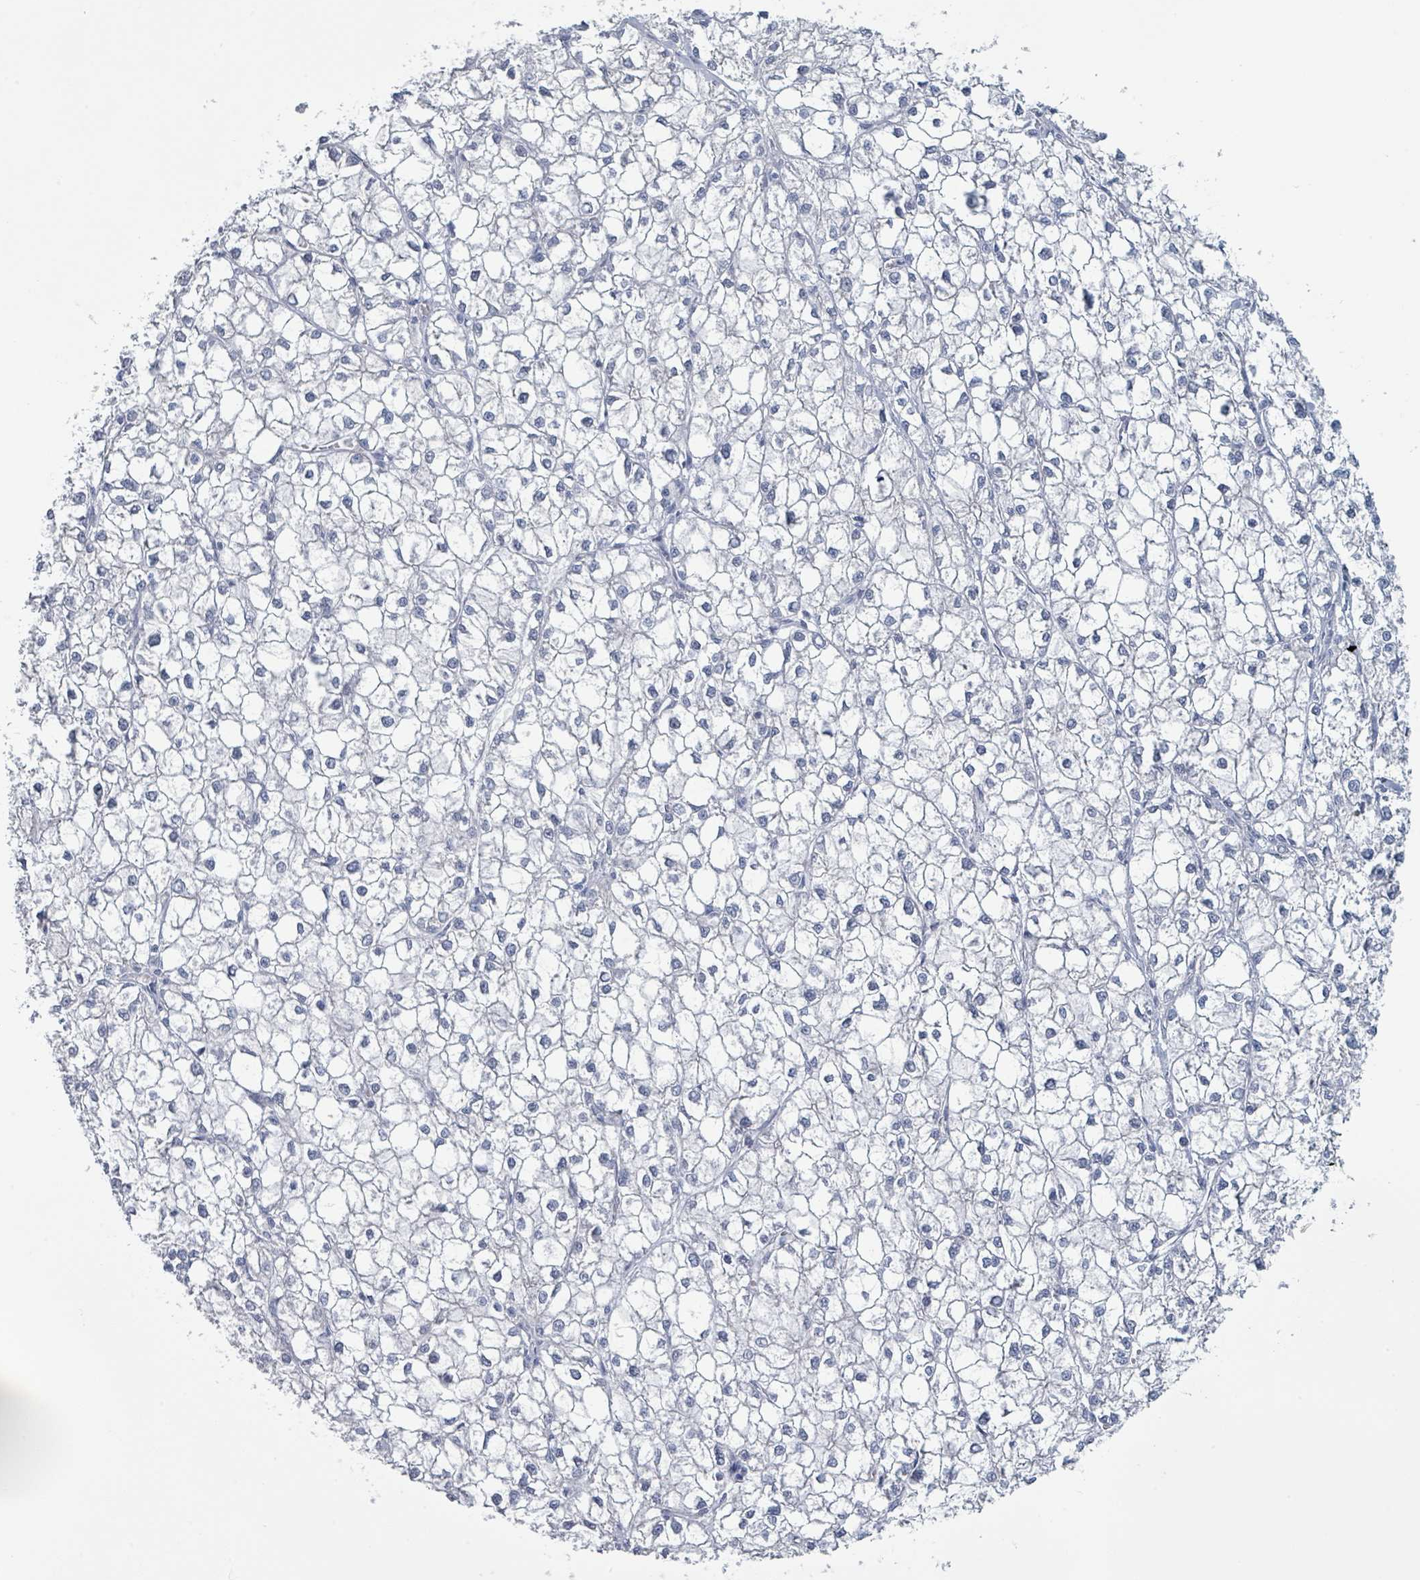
{"staining": {"intensity": "negative", "quantity": "none", "location": "none"}, "tissue": "liver cancer", "cell_type": "Tumor cells", "image_type": "cancer", "snomed": [{"axis": "morphology", "description": "Carcinoma, Hepatocellular, NOS"}, {"axis": "topography", "description": "Liver"}], "caption": "Image shows no significant protein expression in tumor cells of liver cancer. The staining is performed using DAB brown chromogen with nuclei counter-stained in using hematoxylin.", "gene": "PGA3", "patient": {"sex": "female", "age": 43}}